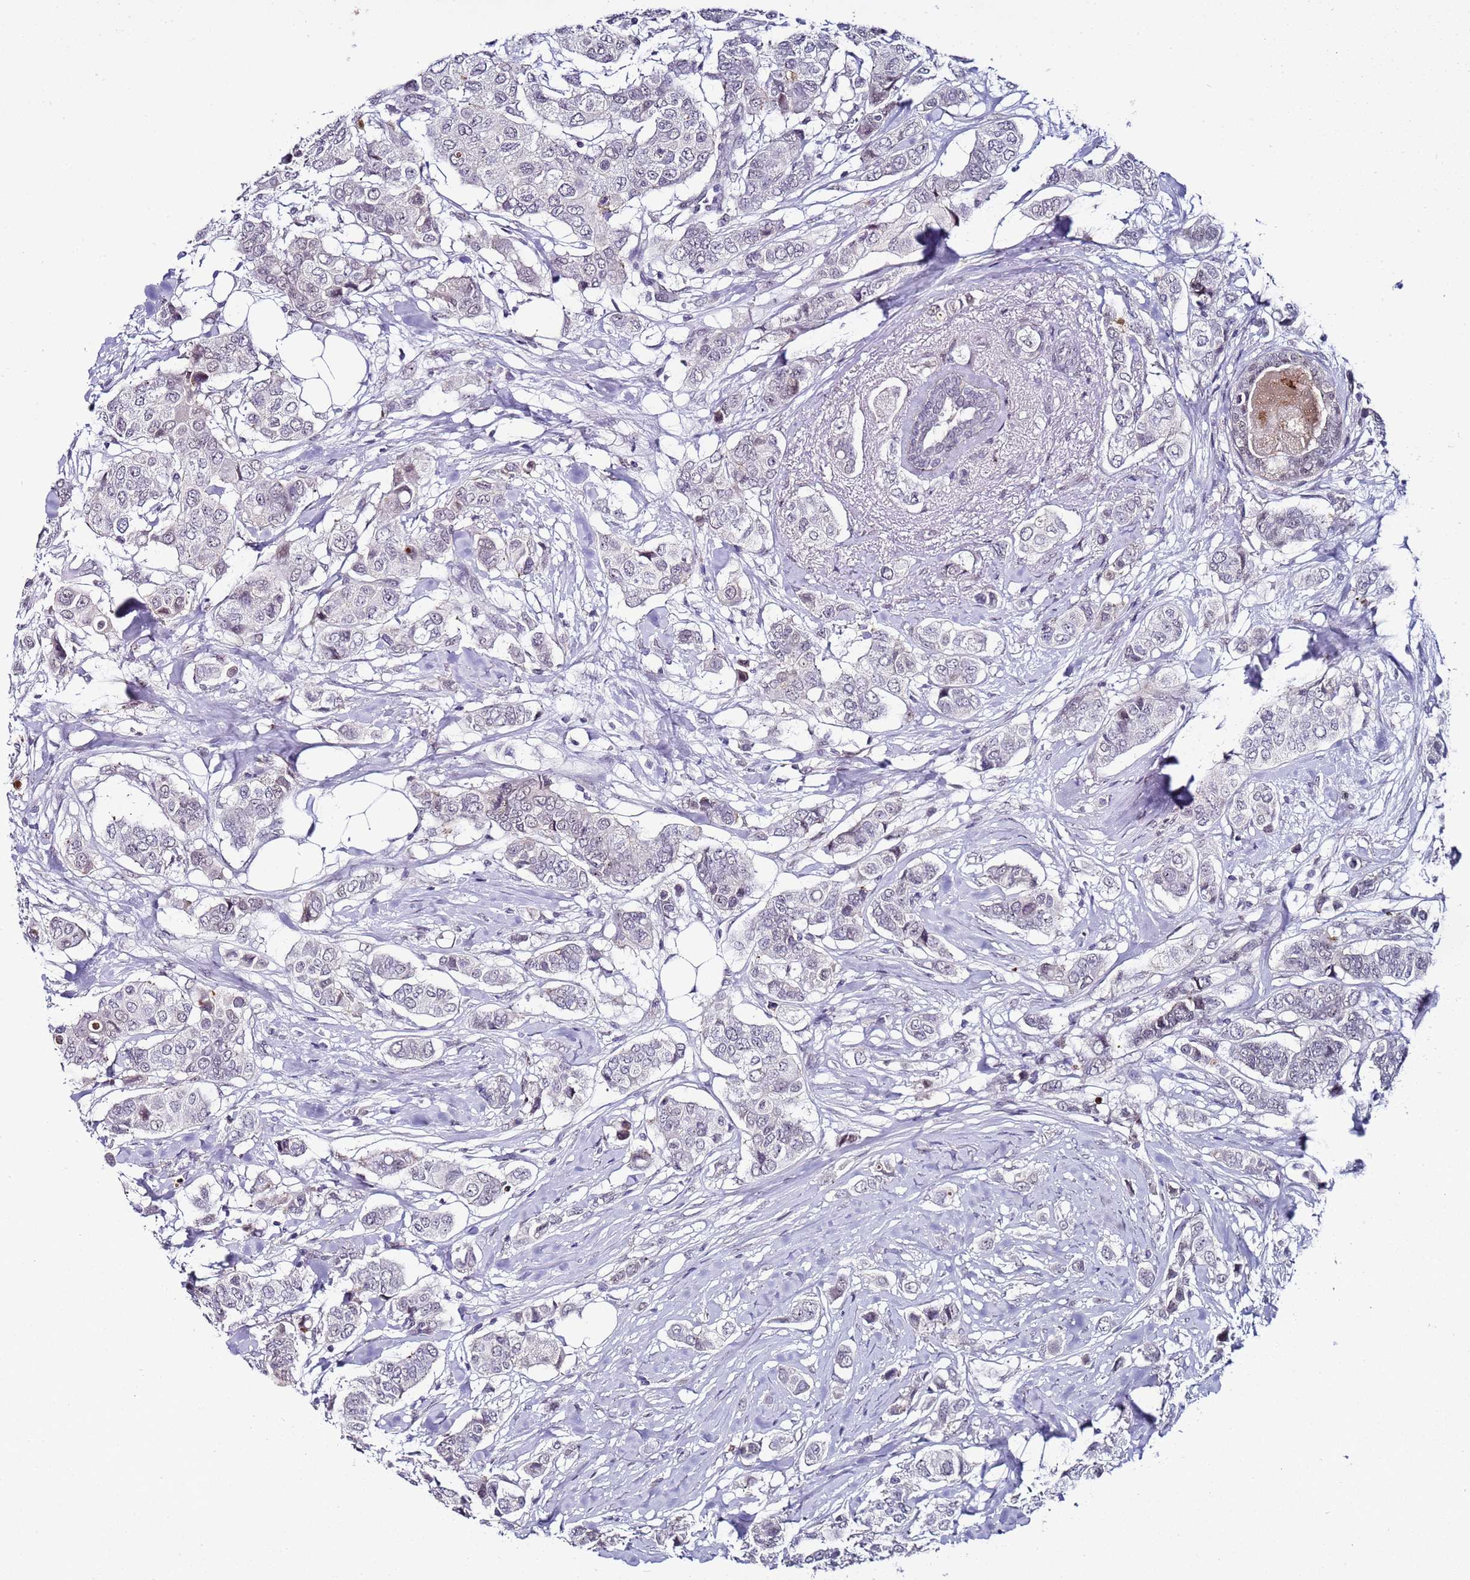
{"staining": {"intensity": "negative", "quantity": "none", "location": "none"}, "tissue": "breast cancer", "cell_type": "Tumor cells", "image_type": "cancer", "snomed": [{"axis": "morphology", "description": "Lobular carcinoma"}, {"axis": "topography", "description": "Breast"}], "caption": "Immunohistochemistry (IHC) histopathology image of human breast cancer stained for a protein (brown), which displays no positivity in tumor cells.", "gene": "PSMA7", "patient": {"sex": "female", "age": 51}}